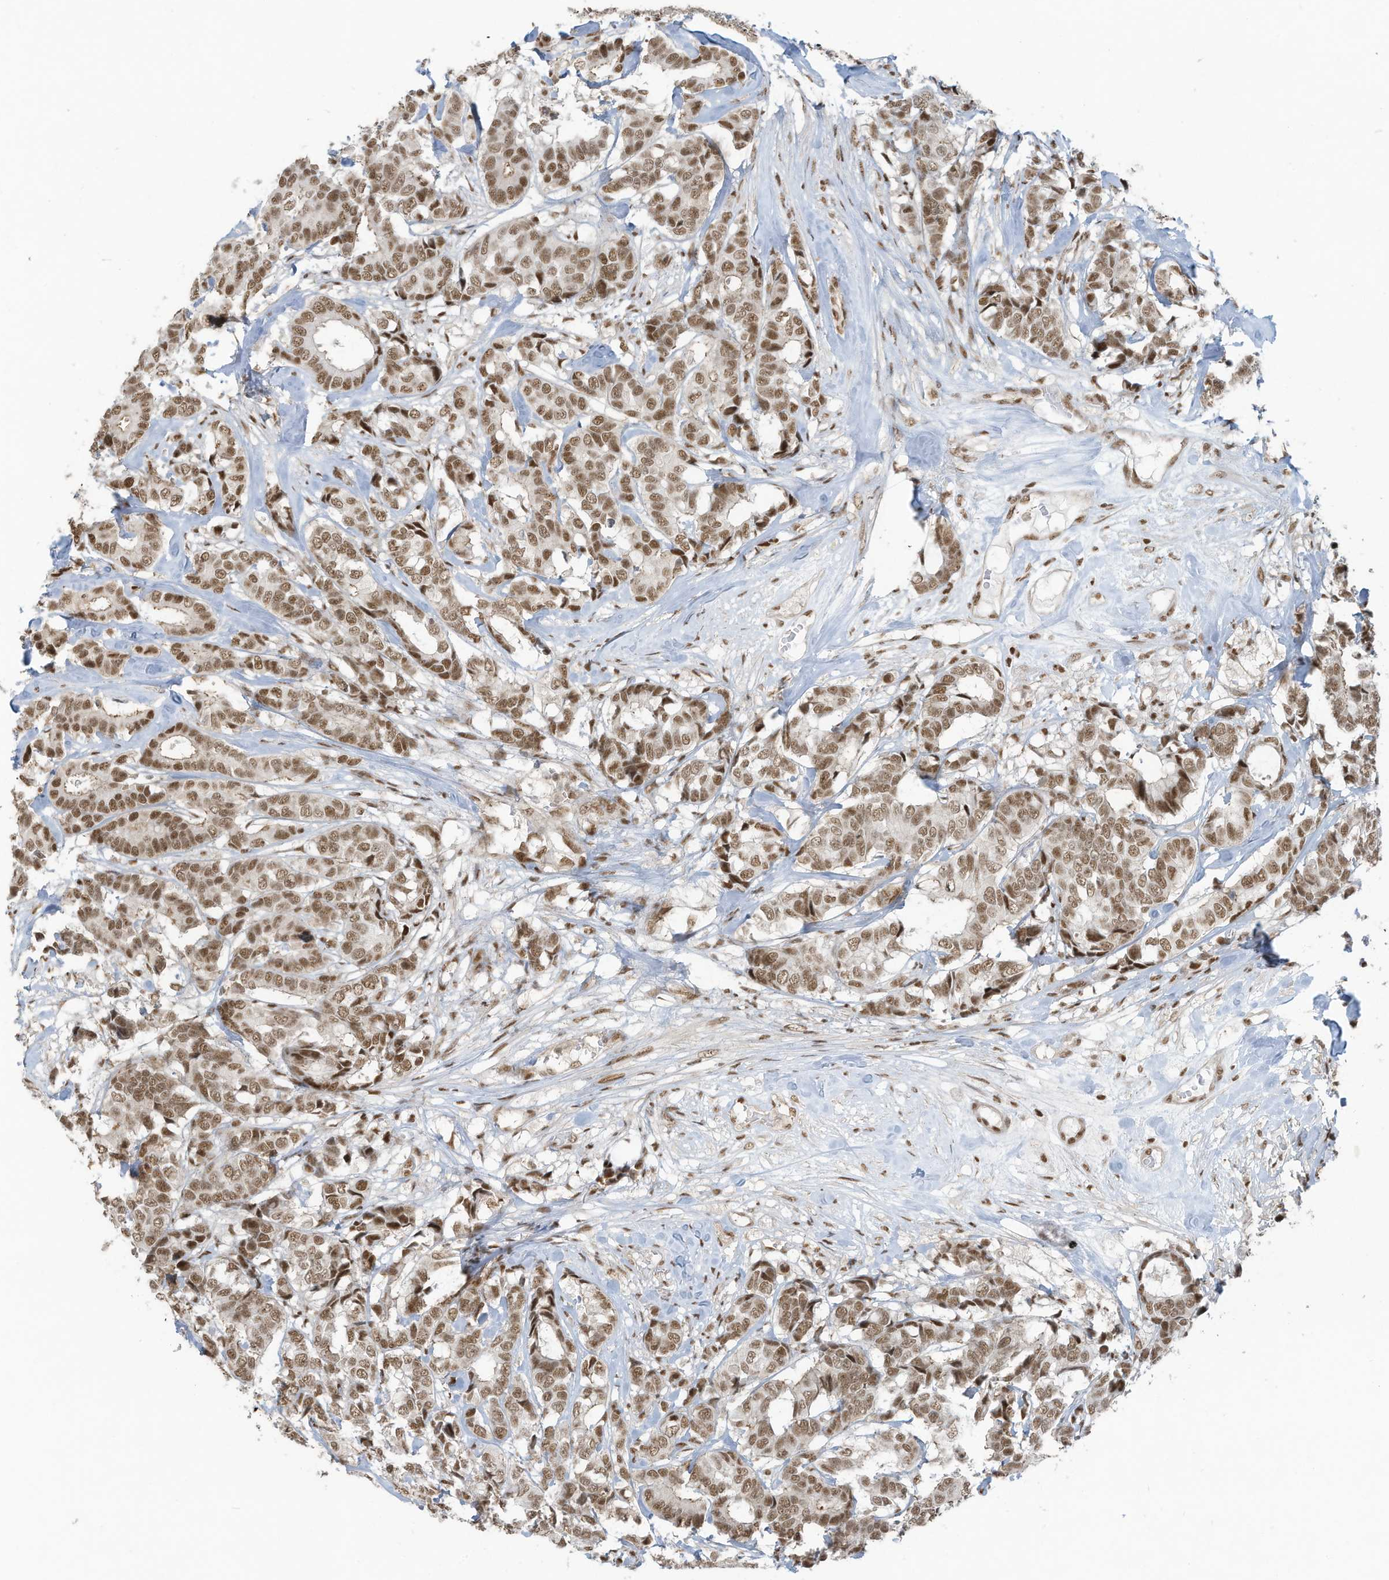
{"staining": {"intensity": "moderate", "quantity": ">75%", "location": "nuclear"}, "tissue": "breast cancer", "cell_type": "Tumor cells", "image_type": "cancer", "snomed": [{"axis": "morphology", "description": "Duct carcinoma"}, {"axis": "topography", "description": "Breast"}], "caption": "Intraductal carcinoma (breast) was stained to show a protein in brown. There is medium levels of moderate nuclear expression in about >75% of tumor cells.", "gene": "DBR1", "patient": {"sex": "female", "age": 87}}